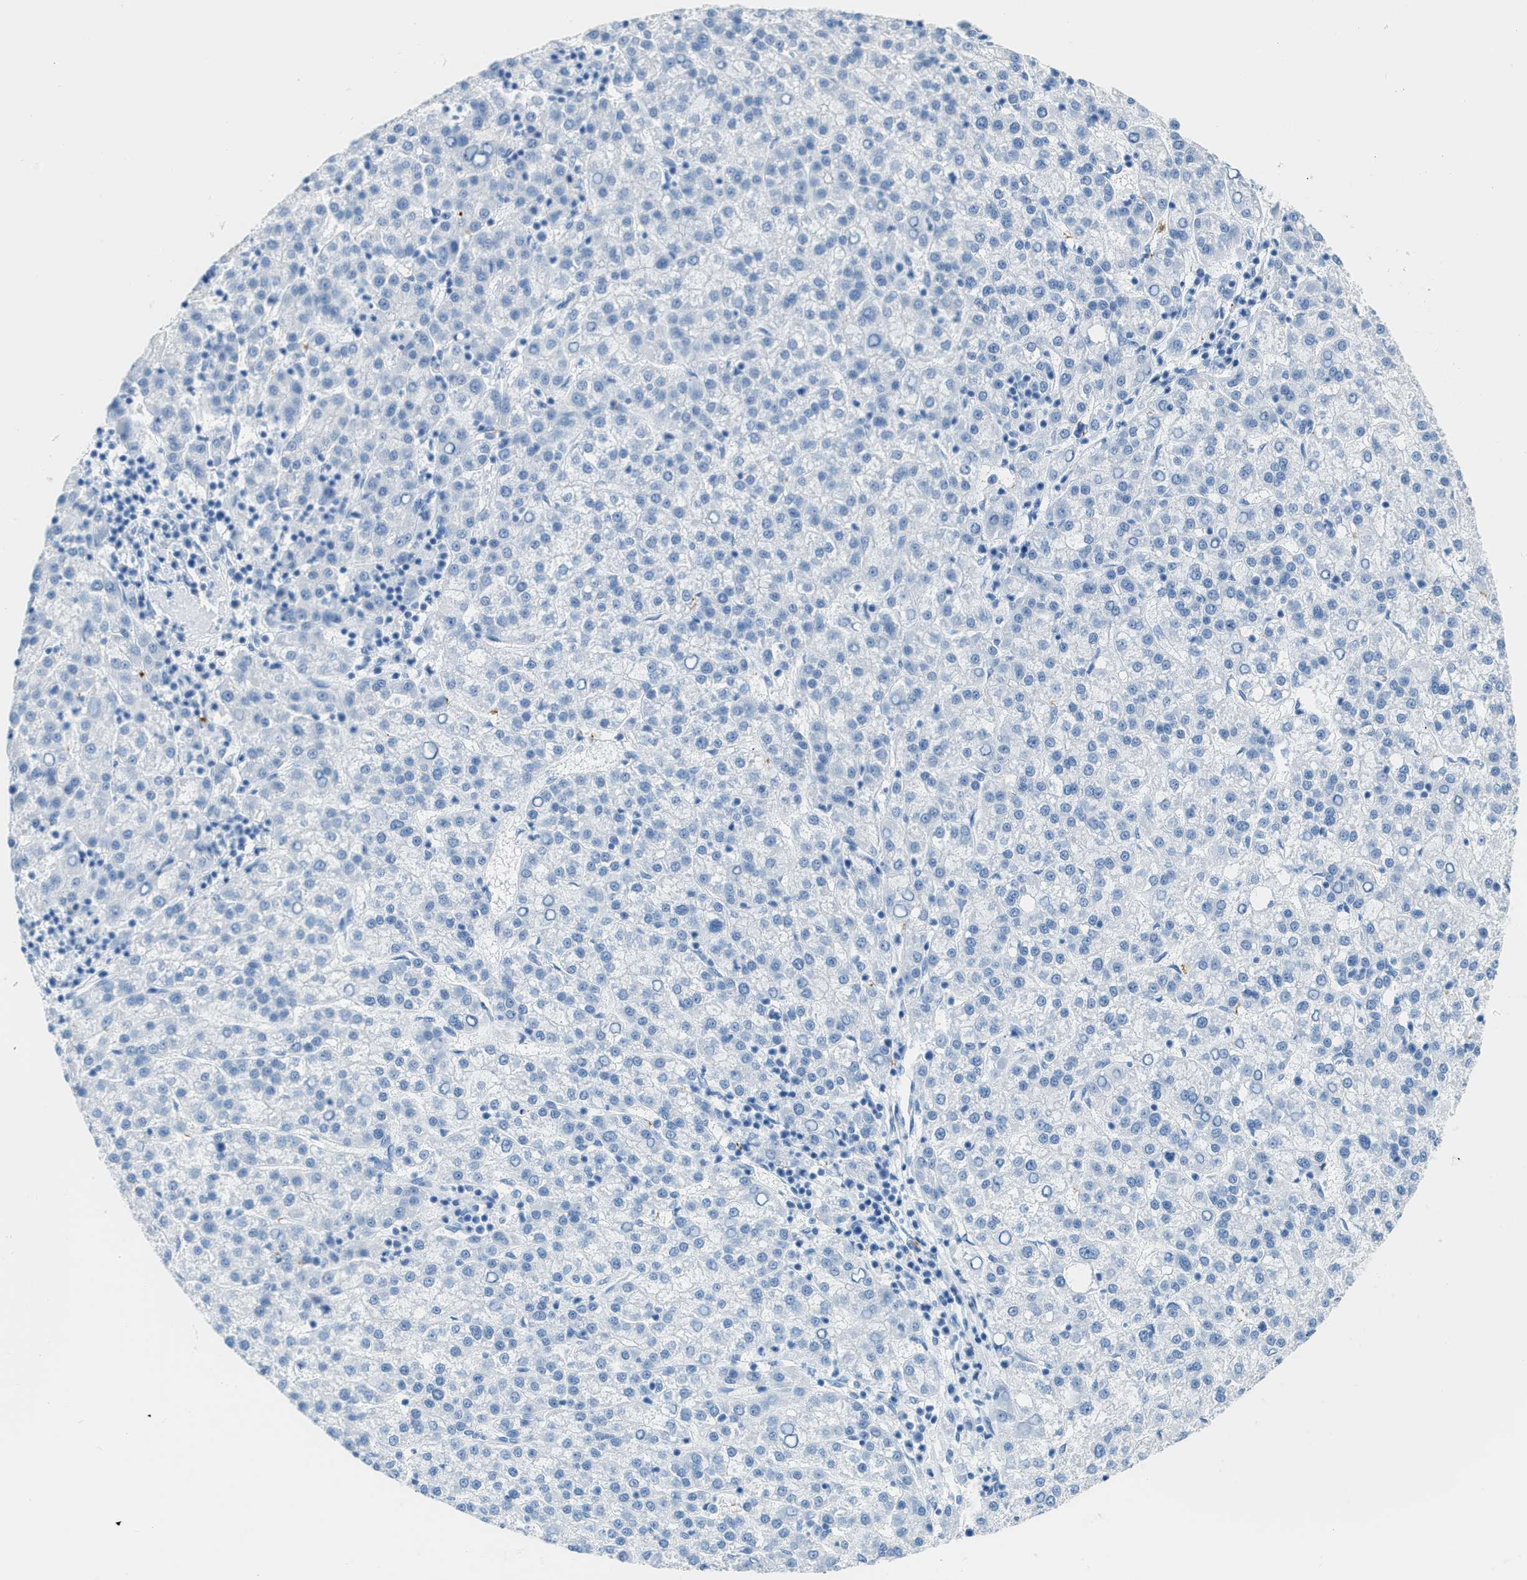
{"staining": {"intensity": "negative", "quantity": "none", "location": "none"}, "tissue": "liver cancer", "cell_type": "Tumor cells", "image_type": "cancer", "snomed": [{"axis": "morphology", "description": "Carcinoma, Hepatocellular, NOS"}, {"axis": "topography", "description": "Liver"}], "caption": "Tumor cells are negative for protein expression in human liver cancer.", "gene": "FAIM2", "patient": {"sex": "female", "age": 58}}